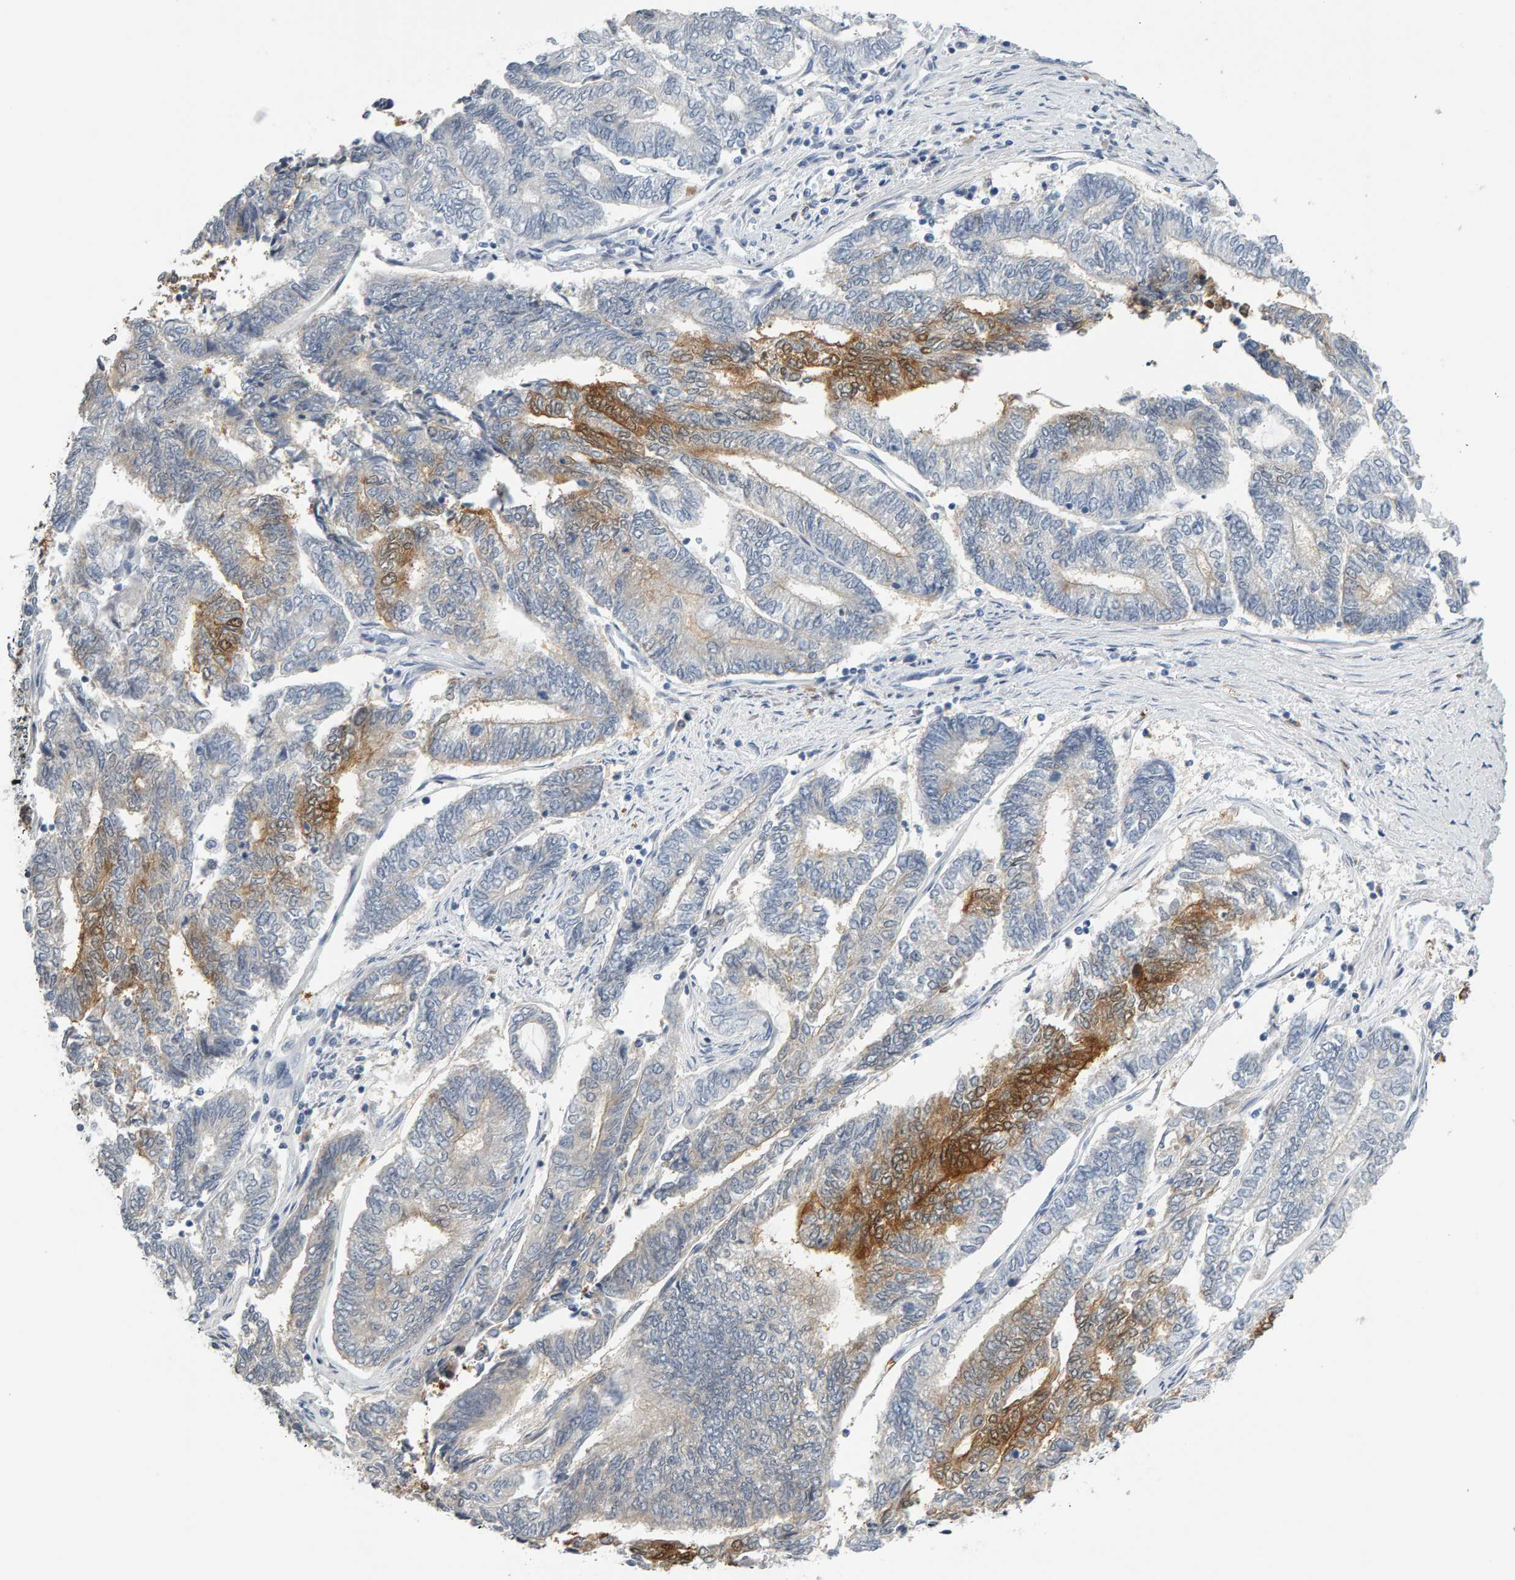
{"staining": {"intensity": "moderate", "quantity": "<25%", "location": "cytoplasmic/membranous"}, "tissue": "endometrial cancer", "cell_type": "Tumor cells", "image_type": "cancer", "snomed": [{"axis": "morphology", "description": "Adenocarcinoma, NOS"}, {"axis": "topography", "description": "Uterus"}, {"axis": "topography", "description": "Endometrium"}], "caption": "Human endometrial cancer stained for a protein (brown) shows moderate cytoplasmic/membranous positive staining in approximately <25% of tumor cells.", "gene": "CTH", "patient": {"sex": "female", "age": 70}}